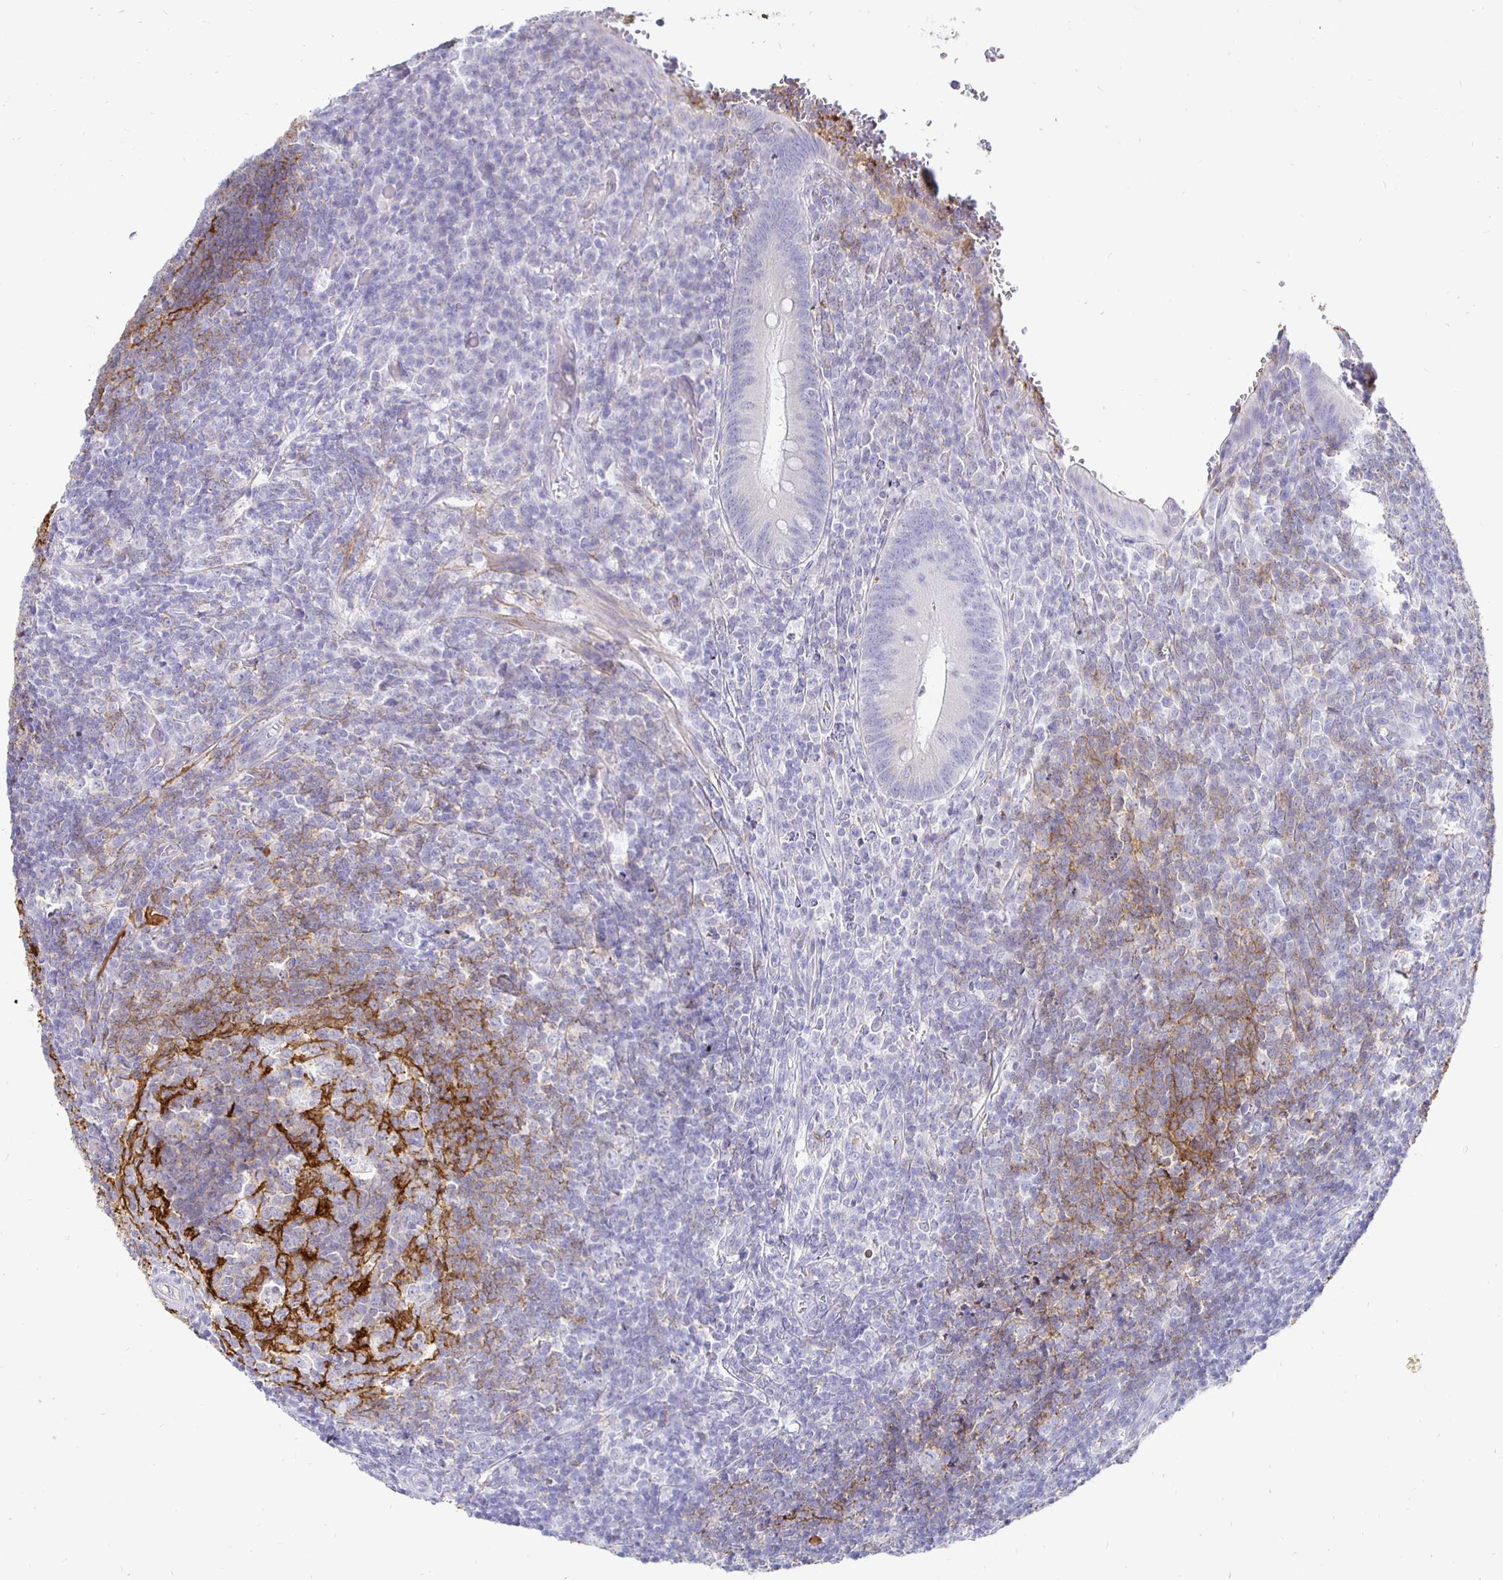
{"staining": {"intensity": "weak", "quantity": "25%-75%", "location": "cytoplasmic/membranous"}, "tissue": "appendix", "cell_type": "Glandular cells", "image_type": "normal", "snomed": [{"axis": "morphology", "description": "Normal tissue, NOS"}, {"axis": "topography", "description": "Appendix"}], "caption": "Protein analysis of benign appendix displays weak cytoplasmic/membranous positivity in about 25%-75% of glandular cells.", "gene": "CR2", "patient": {"sex": "male", "age": 18}}